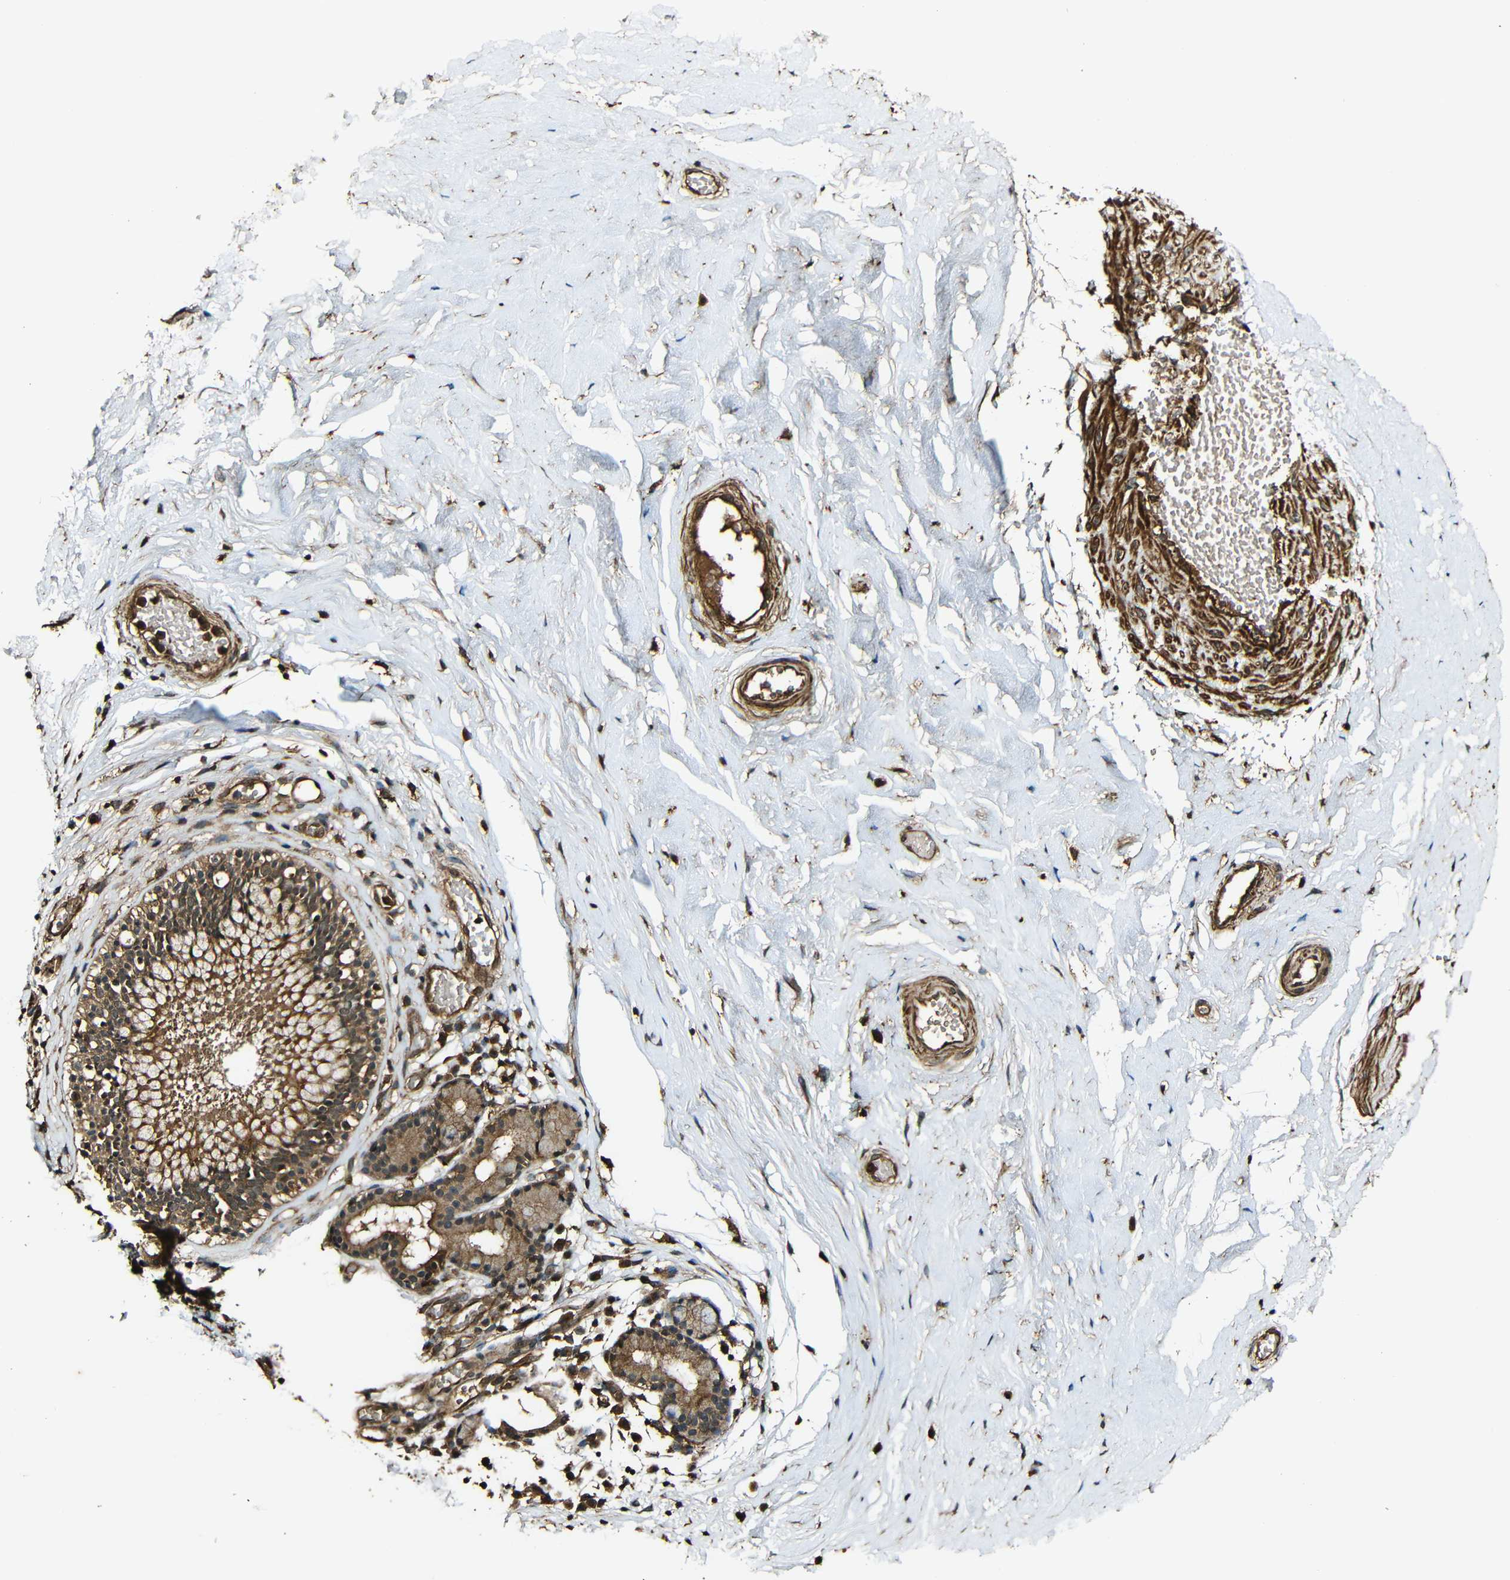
{"staining": {"intensity": "moderate", "quantity": ">75%", "location": "cytoplasmic/membranous"}, "tissue": "nasopharynx", "cell_type": "Respiratory epithelial cells", "image_type": "normal", "snomed": [{"axis": "morphology", "description": "Normal tissue, NOS"}, {"axis": "morphology", "description": "Inflammation, NOS"}, {"axis": "topography", "description": "Nasopharynx"}], "caption": "This histopathology image shows immunohistochemistry (IHC) staining of unremarkable nasopharynx, with medium moderate cytoplasmic/membranous staining in about >75% of respiratory epithelial cells.", "gene": "CASP8", "patient": {"sex": "male", "age": 48}}